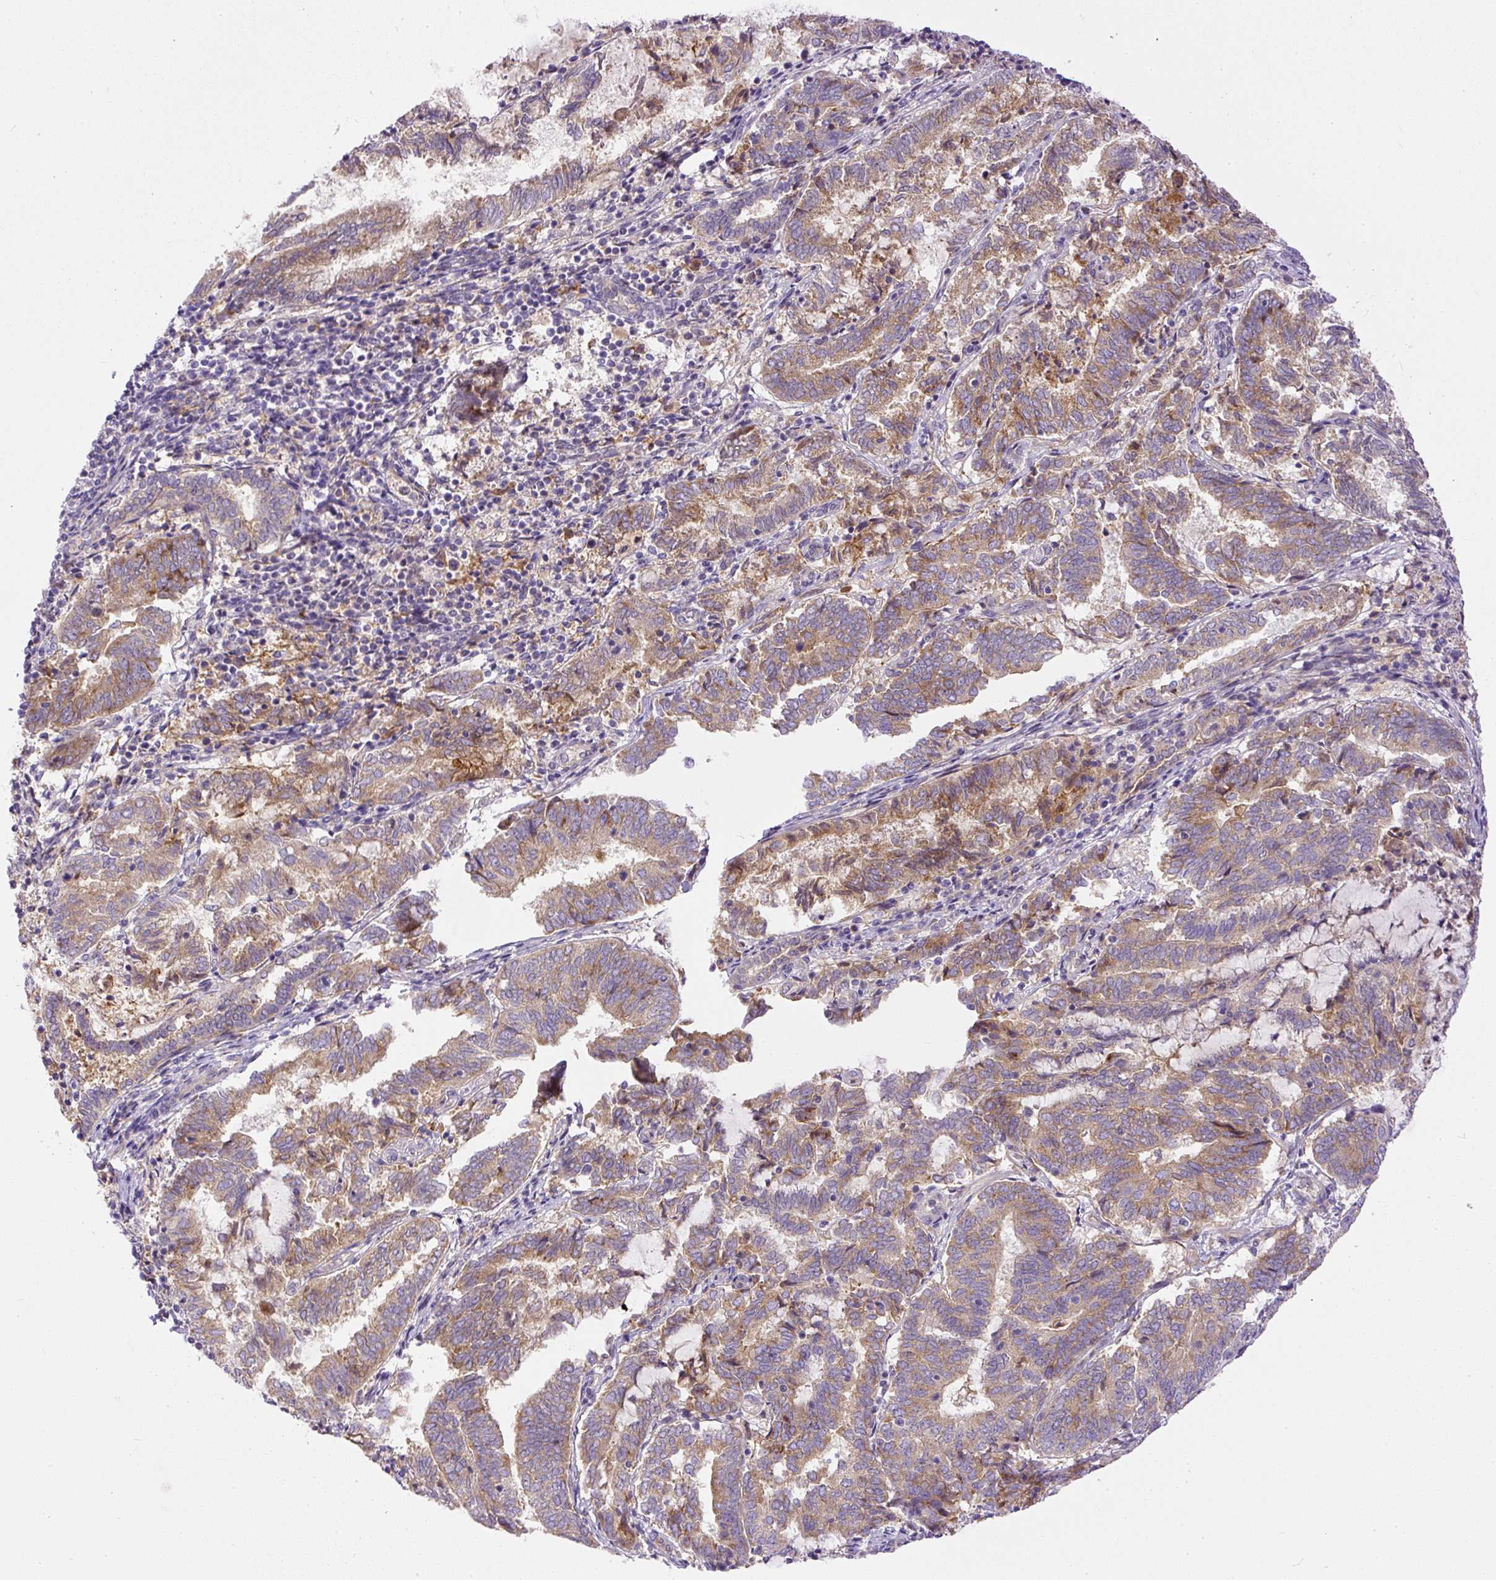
{"staining": {"intensity": "moderate", "quantity": ">75%", "location": "cytoplasmic/membranous"}, "tissue": "endometrial cancer", "cell_type": "Tumor cells", "image_type": "cancer", "snomed": [{"axis": "morphology", "description": "Adenocarcinoma, NOS"}, {"axis": "topography", "description": "Endometrium"}], "caption": "This is an image of IHC staining of endometrial cancer (adenocarcinoma), which shows moderate positivity in the cytoplasmic/membranous of tumor cells.", "gene": "DAPK1", "patient": {"sex": "female", "age": 80}}